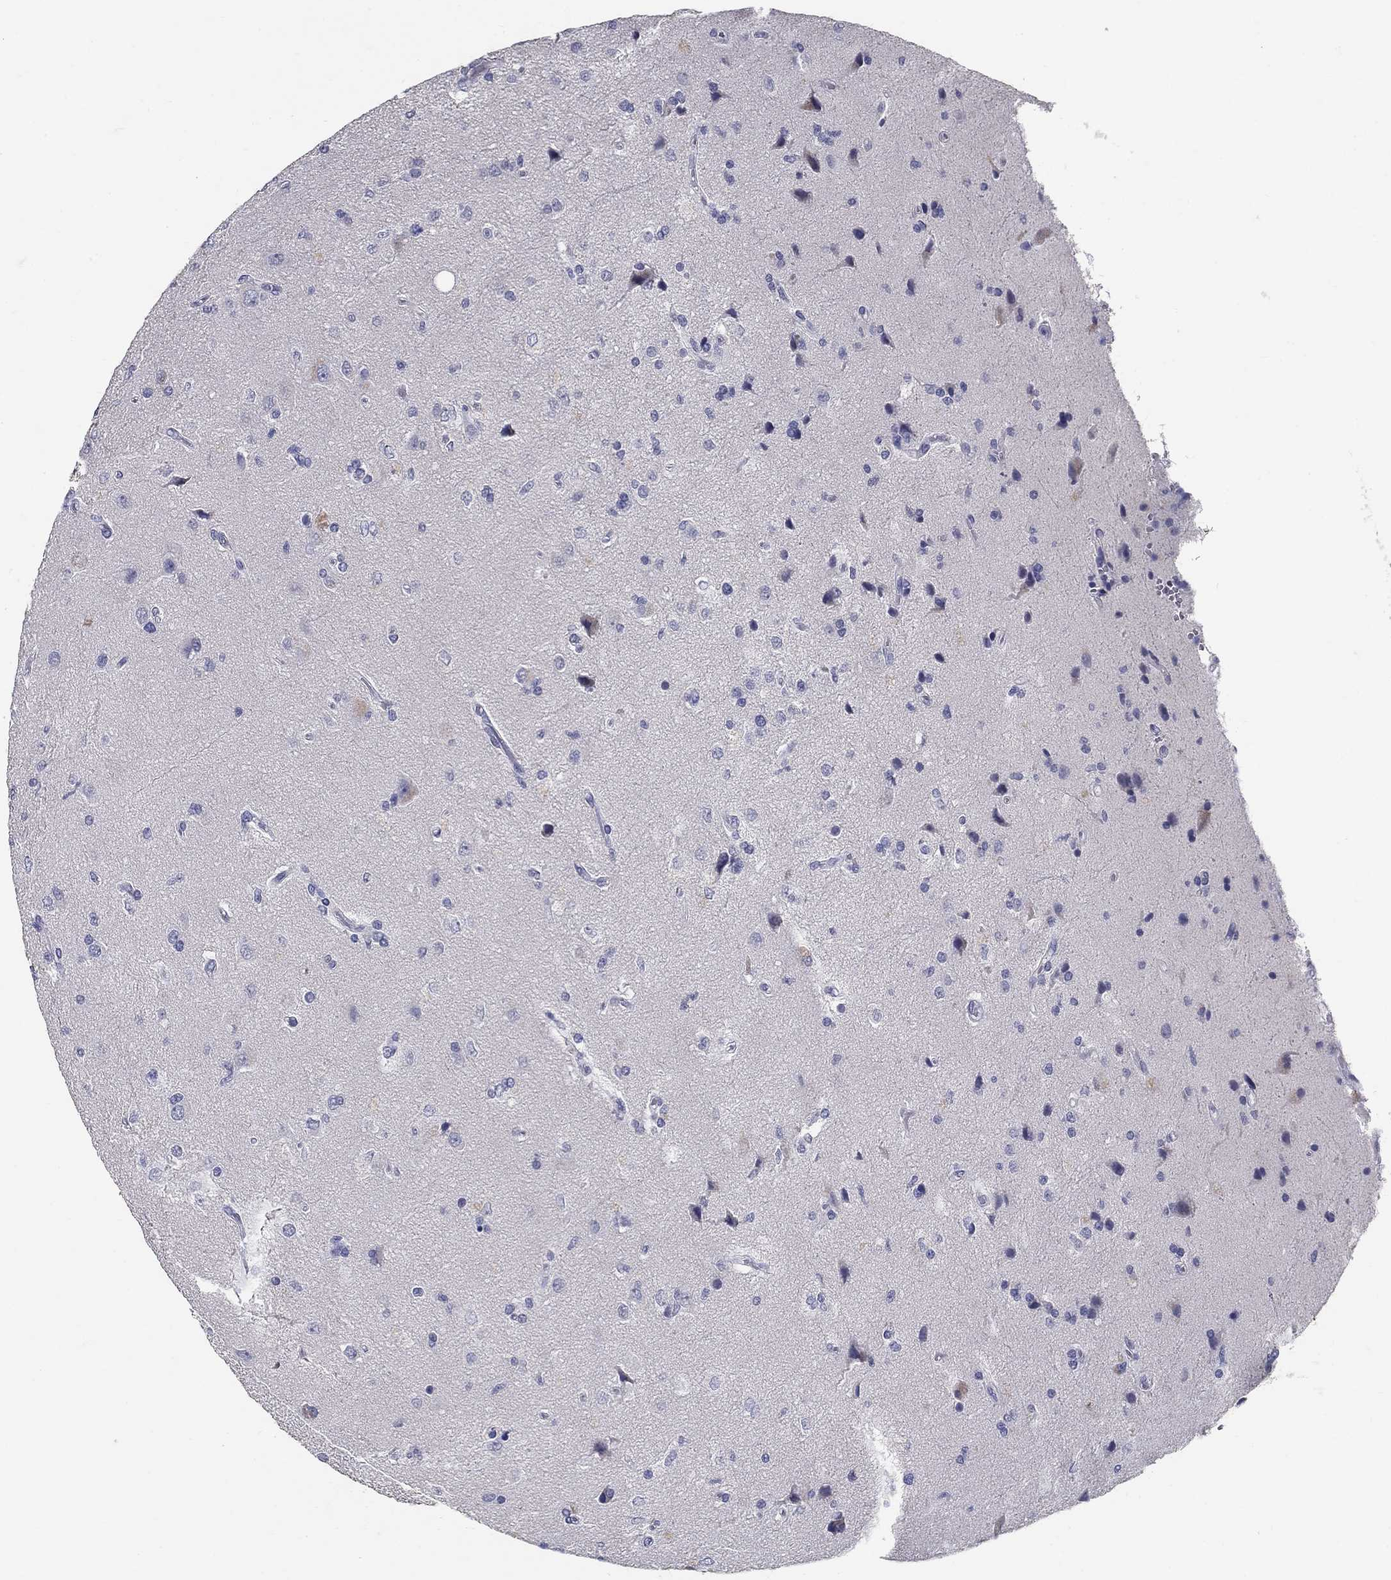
{"staining": {"intensity": "negative", "quantity": "none", "location": "none"}, "tissue": "glioma", "cell_type": "Tumor cells", "image_type": "cancer", "snomed": [{"axis": "morphology", "description": "Glioma, malignant, High grade"}, {"axis": "topography", "description": "Brain"}], "caption": "A high-resolution micrograph shows immunohistochemistry (IHC) staining of glioma, which shows no significant positivity in tumor cells.", "gene": "POMC", "patient": {"sex": "male", "age": 56}}